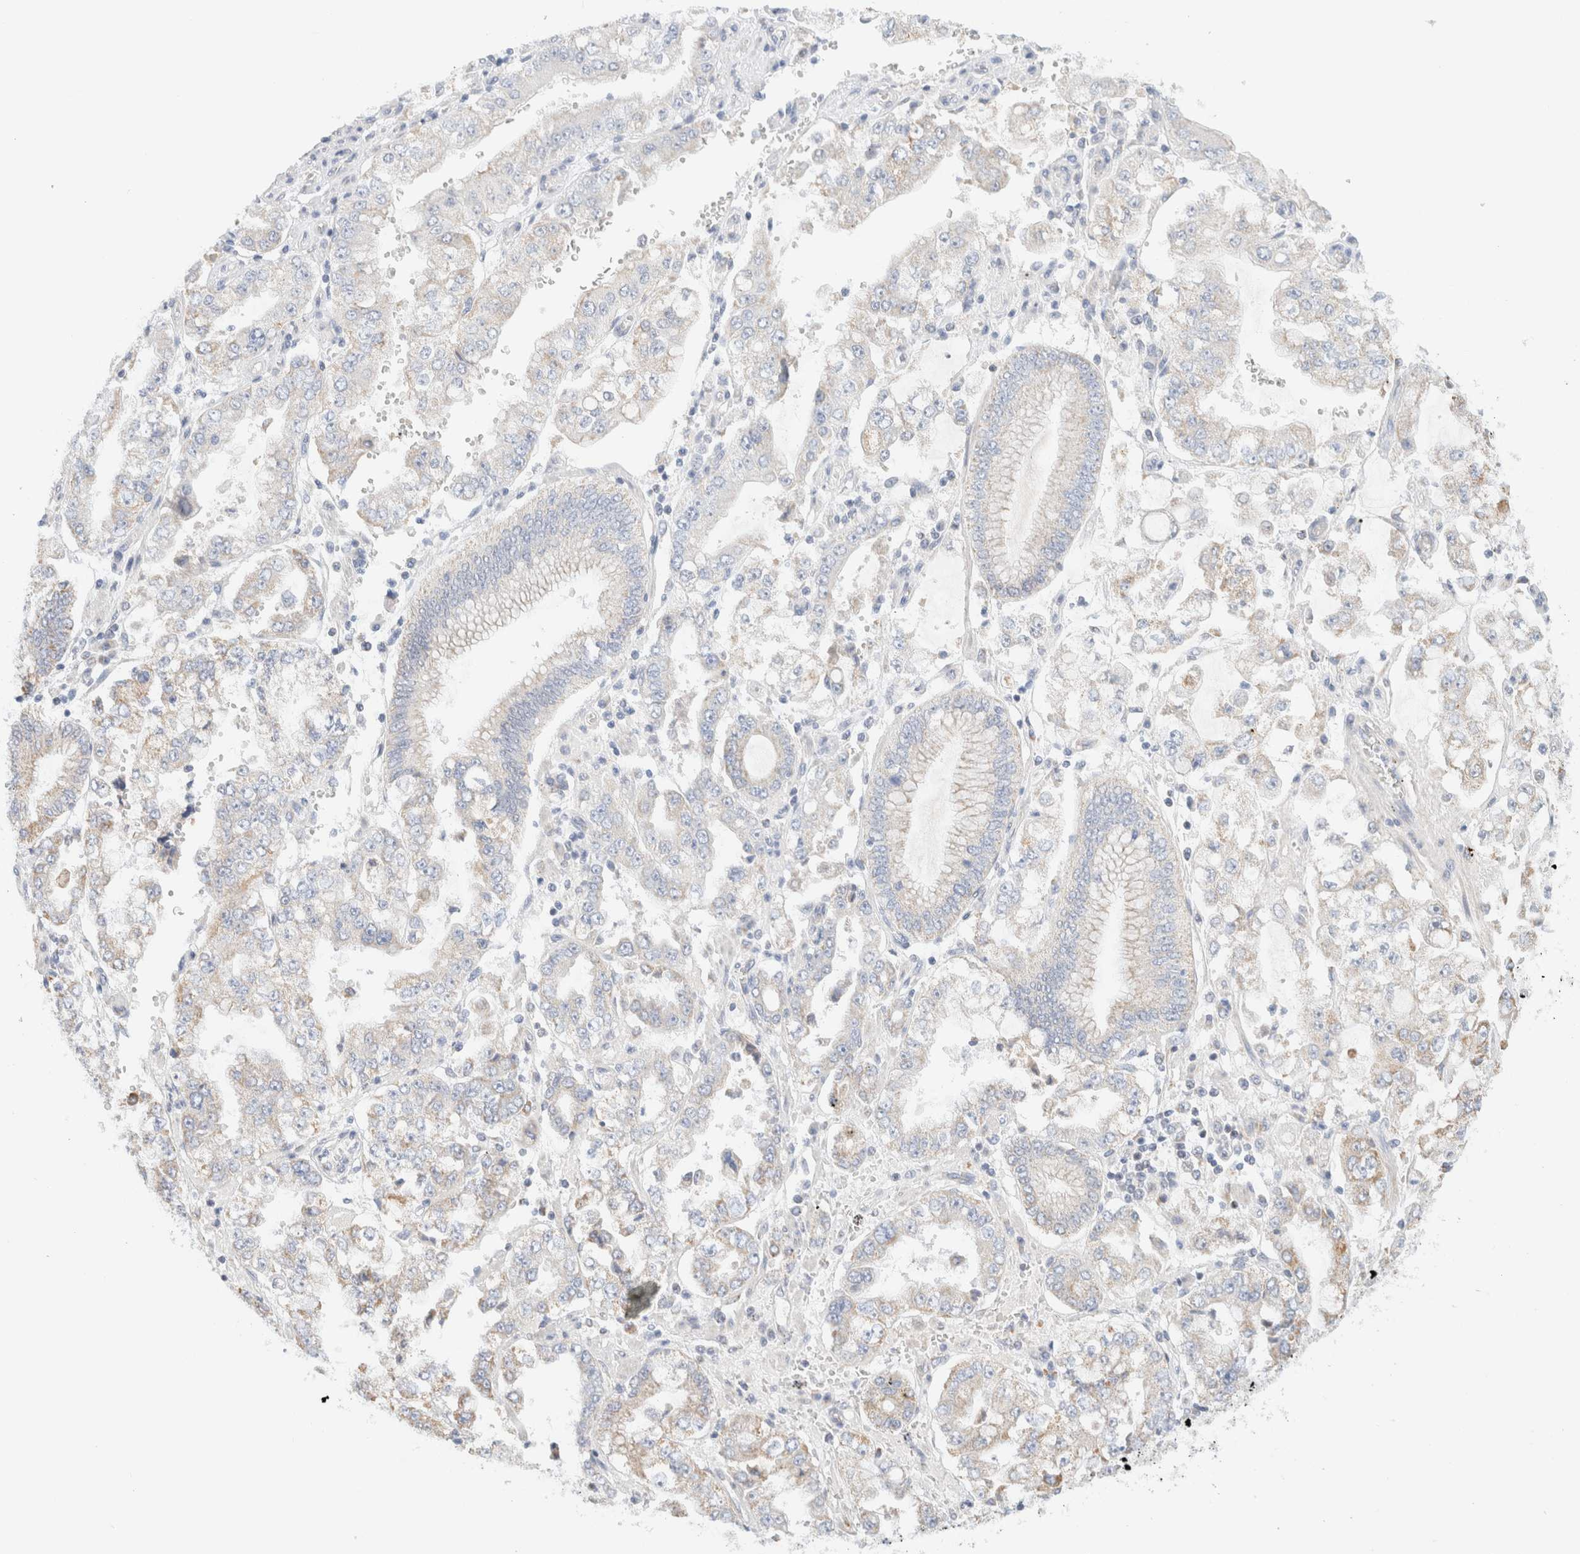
{"staining": {"intensity": "weak", "quantity": "<25%", "location": "cytoplasmic/membranous"}, "tissue": "stomach cancer", "cell_type": "Tumor cells", "image_type": "cancer", "snomed": [{"axis": "morphology", "description": "Adenocarcinoma, NOS"}, {"axis": "topography", "description": "Stomach"}], "caption": "Immunohistochemical staining of human stomach cancer demonstrates no significant expression in tumor cells.", "gene": "HDHD3", "patient": {"sex": "male", "age": 76}}